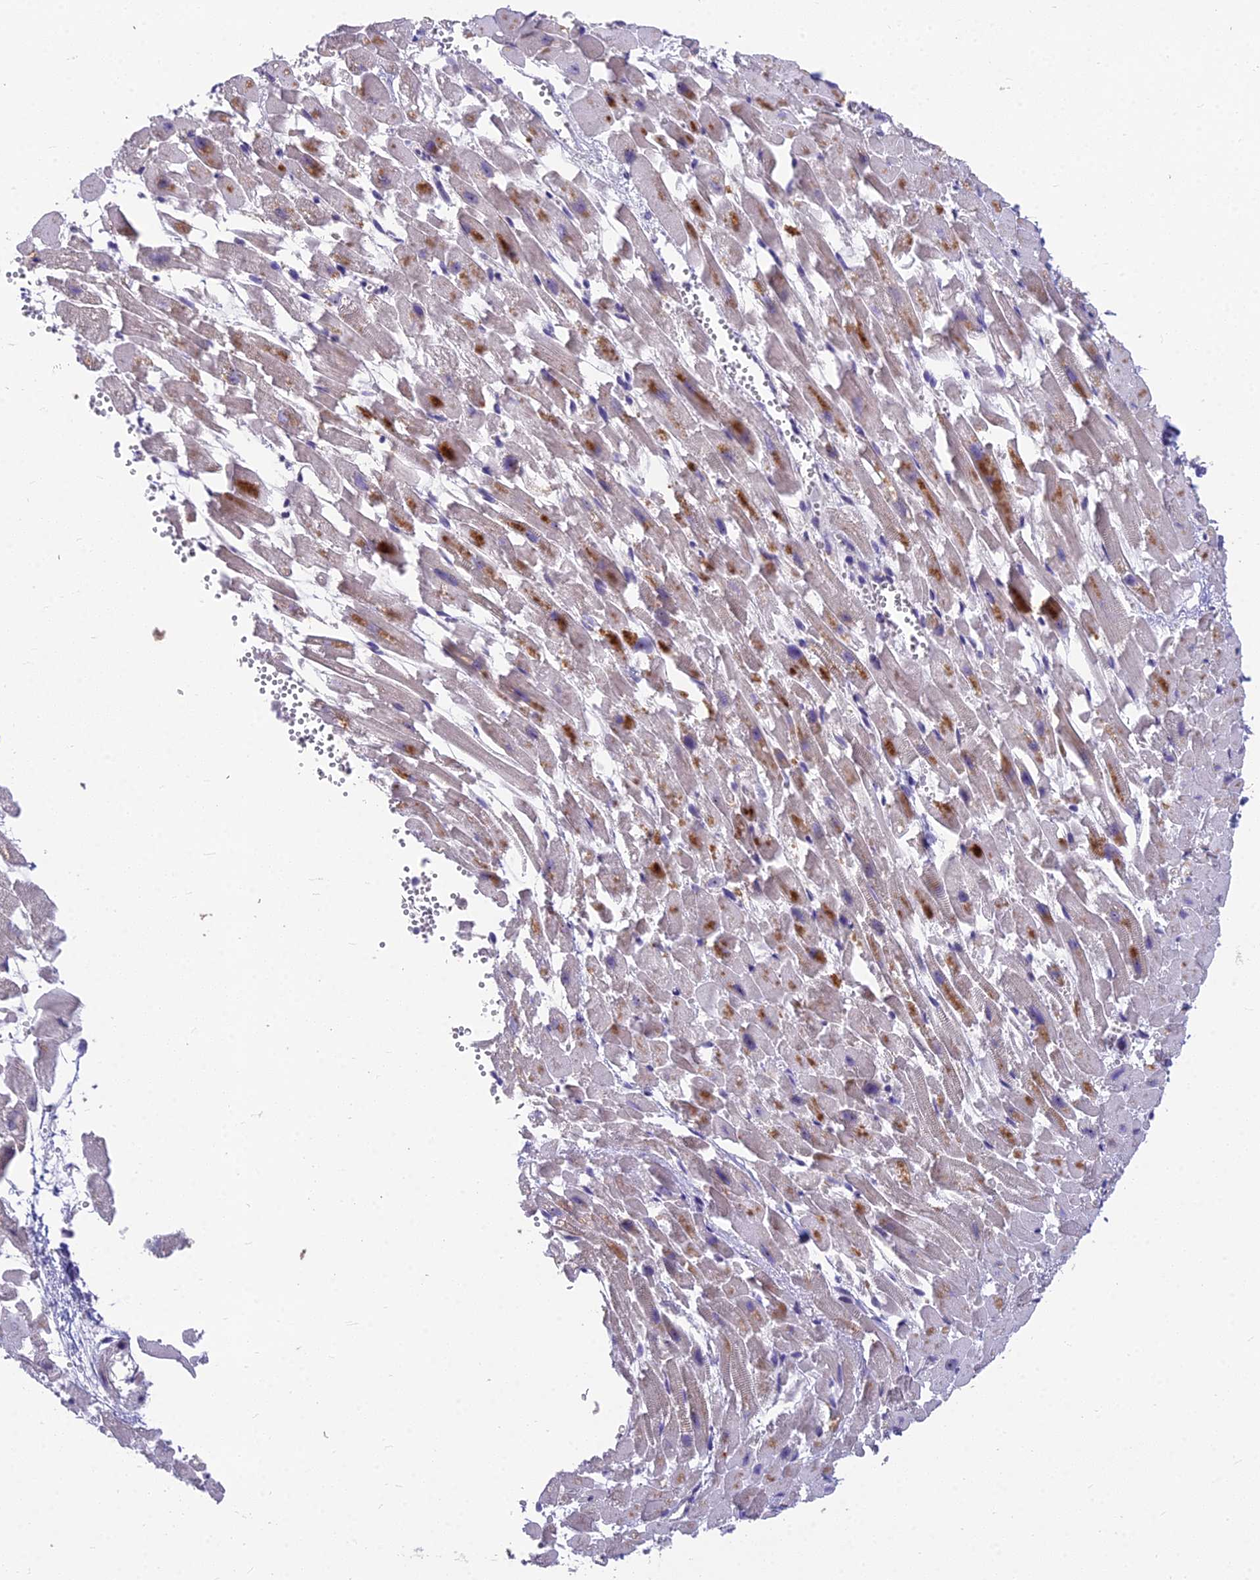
{"staining": {"intensity": "moderate", "quantity": "<25%", "location": "cytoplasmic/membranous"}, "tissue": "heart muscle", "cell_type": "Cardiomyocytes", "image_type": "normal", "snomed": [{"axis": "morphology", "description": "Normal tissue, NOS"}, {"axis": "topography", "description": "Heart"}], "caption": "Protein expression by immunohistochemistry (IHC) displays moderate cytoplasmic/membranous expression in about <25% of cardiomyocytes in unremarkable heart muscle. Immunohistochemistry stains the protein of interest in brown and the nuclei are stained blue.", "gene": "ZNF333", "patient": {"sex": "female", "age": 64}}